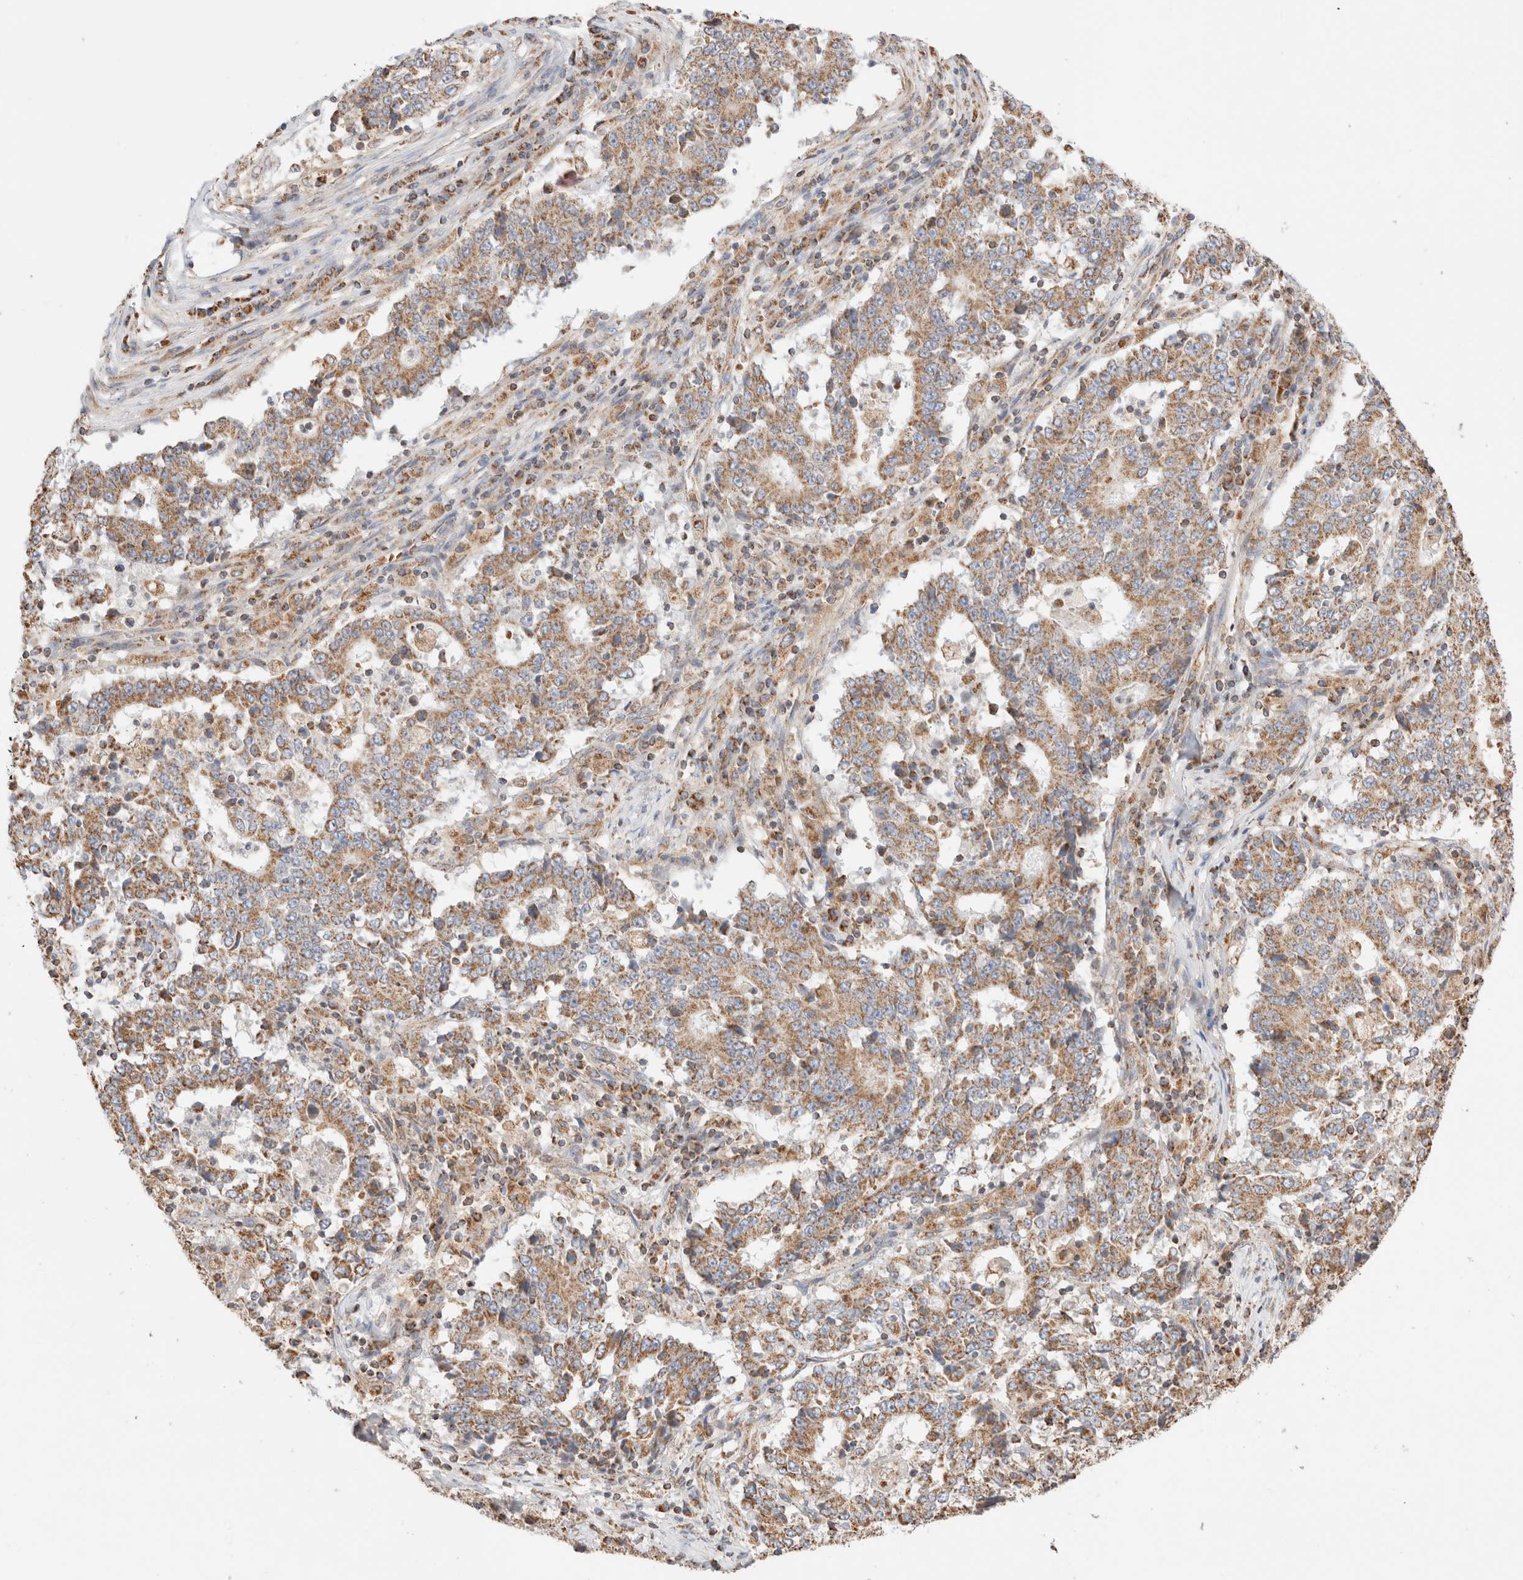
{"staining": {"intensity": "moderate", "quantity": ">75%", "location": "cytoplasmic/membranous"}, "tissue": "stomach cancer", "cell_type": "Tumor cells", "image_type": "cancer", "snomed": [{"axis": "morphology", "description": "Adenocarcinoma, NOS"}, {"axis": "topography", "description": "Stomach"}], "caption": "Immunohistochemistry (IHC) histopathology image of human stomach cancer stained for a protein (brown), which exhibits medium levels of moderate cytoplasmic/membranous positivity in approximately >75% of tumor cells.", "gene": "TMPPE", "patient": {"sex": "male", "age": 59}}